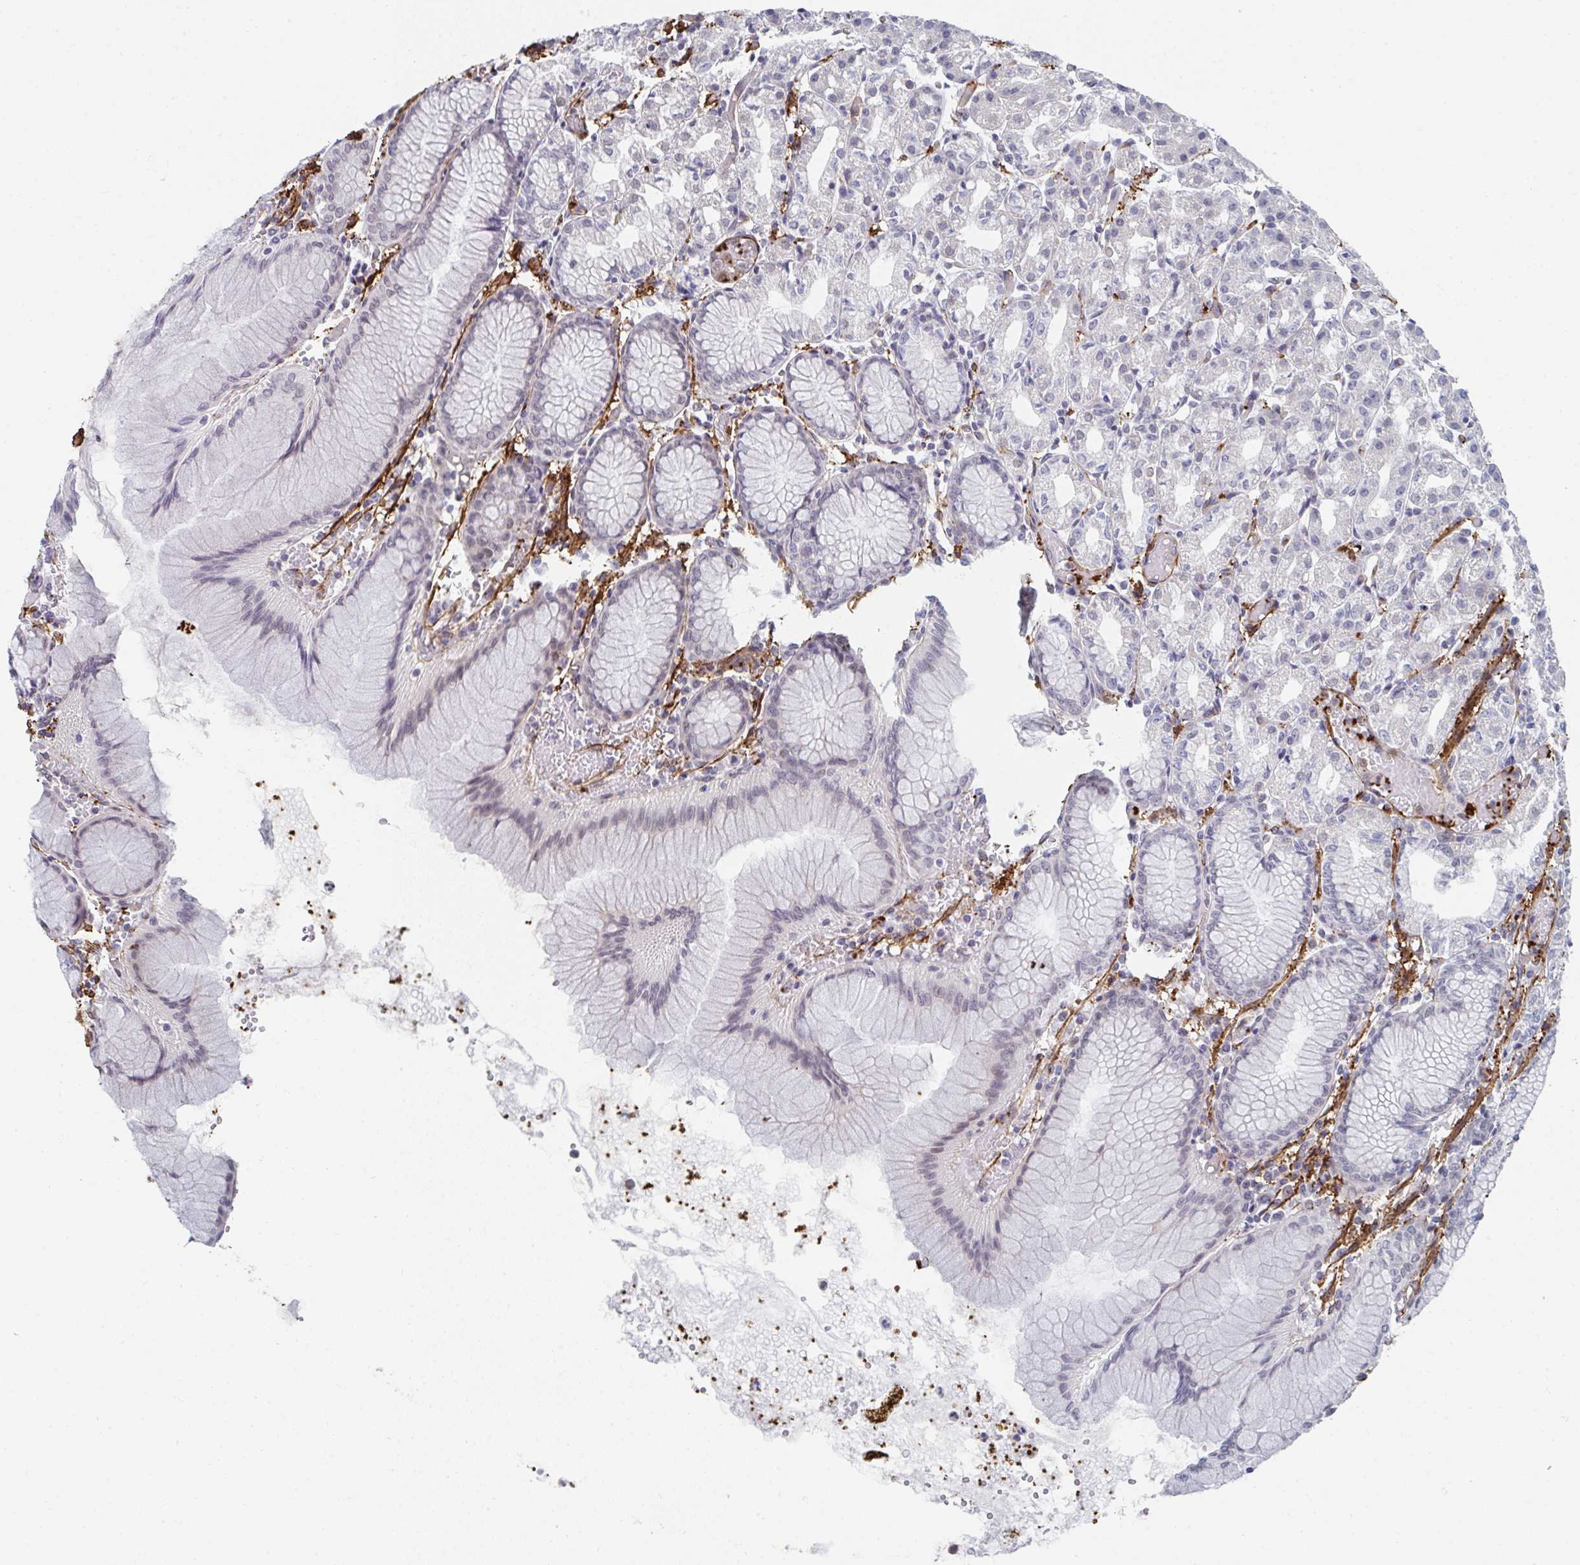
{"staining": {"intensity": "negative", "quantity": "none", "location": "none"}, "tissue": "stomach", "cell_type": "Glandular cells", "image_type": "normal", "snomed": [{"axis": "morphology", "description": "Normal tissue, NOS"}, {"axis": "topography", "description": "Stomach"}], "caption": "Glandular cells show no significant positivity in normal stomach. (Stains: DAB IHC with hematoxylin counter stain, Microscopy: brightfield microscopy at high magnification).", "gene": "NEURL4", "patient": {"sex": "female", "age": 57}}